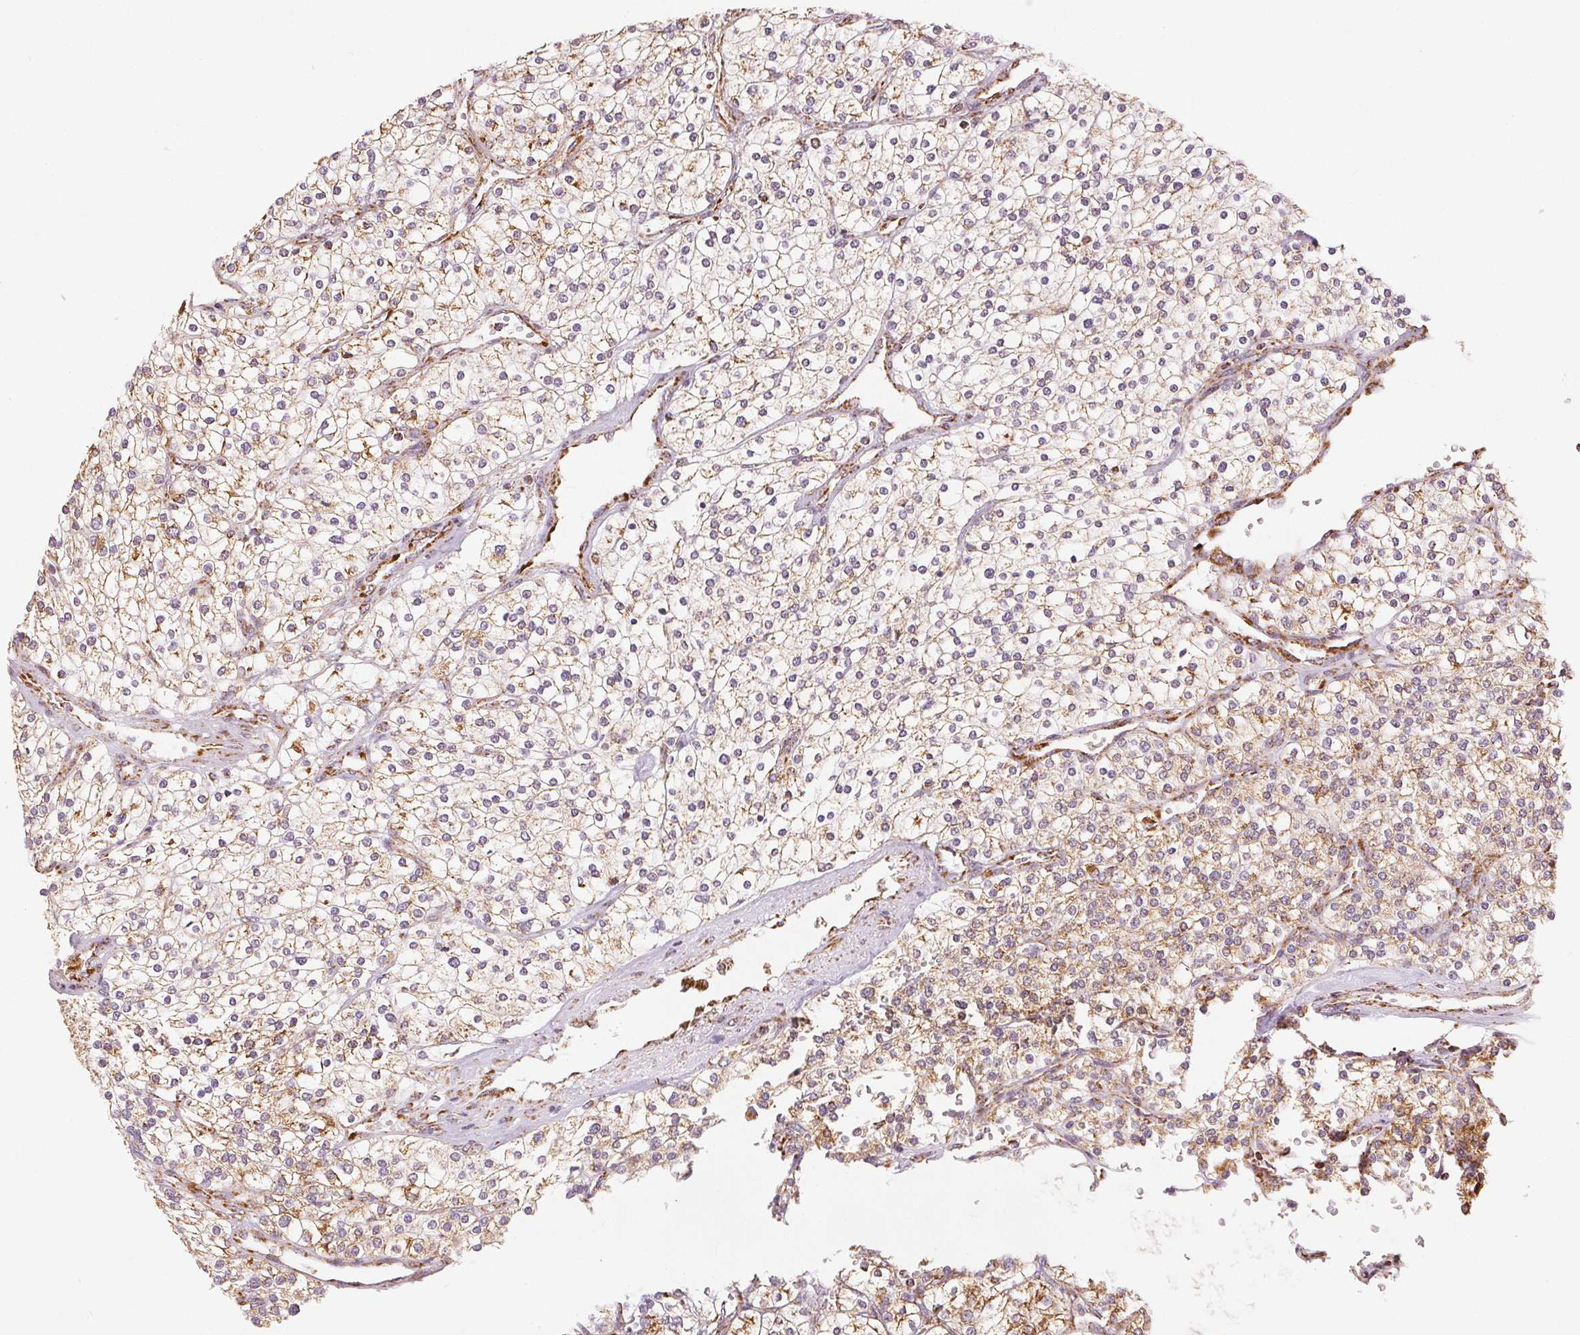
{"staining": {"intensity": "moderate", "quantity": "<25%", "location": "cytoplasmic/membranous"}, "tissue": "renal cancer", "cell_type": "Tumor cells", "image_type": "cancer", "snomed": [{"axis": "morphology", "description": "Adenocarcinoma, NOS"}, {"axis": "topography", "description": "Kidney"}], "caption": "Tumor cells reveal moderate cytoplasmic/membranous expression in approximately <25% of cells in renal cancer (adenocarcinoma). (brown staining indicates protein expression, while blue staining denotes nuclei).", "gene": "SDHB", "patient": {"sex": "male", "age": 80}}